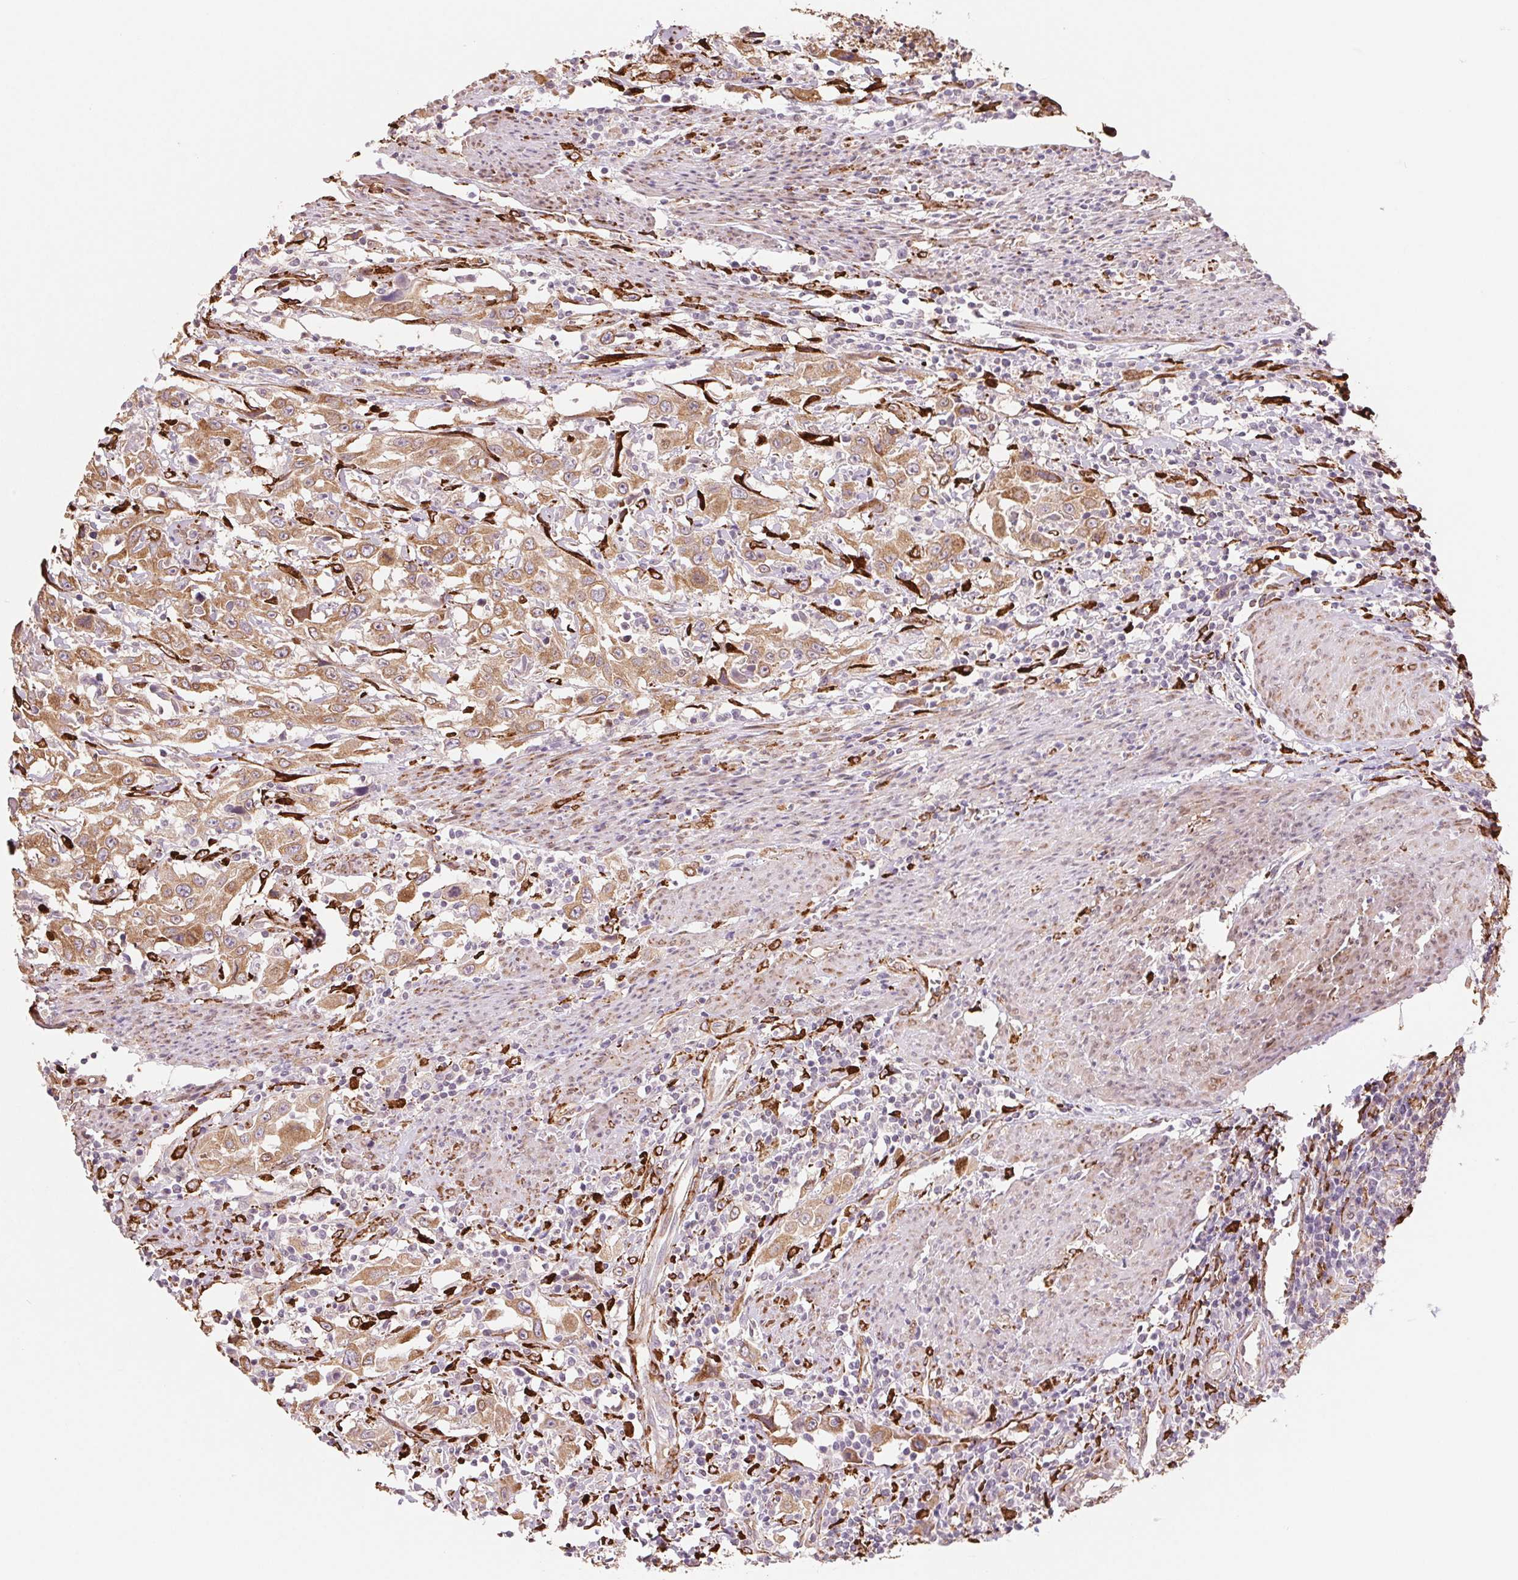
{"staining": {"intensity": "moderate", "quantity": ">75%", "location": "cytoplasmic/membranous"}, "tissue": "urothelial cancer", "cell_type": "Tumor cells", "image_type": "cancer", "snomed": [{"axis": "morphology", "description": "Urothelial carcinoma, High grade"}, {"axis": "topography", "description": "Urinary bladder"}], "caption": "This is an image of immunohistochemistry (IHC) staining of high-grade urothelial carcinoma, which shows moderate expression in the cytoplasmic/membranous of tumor cells.", "gene": "FKBP10", "patient": {"sex": "male", "age": 61}}